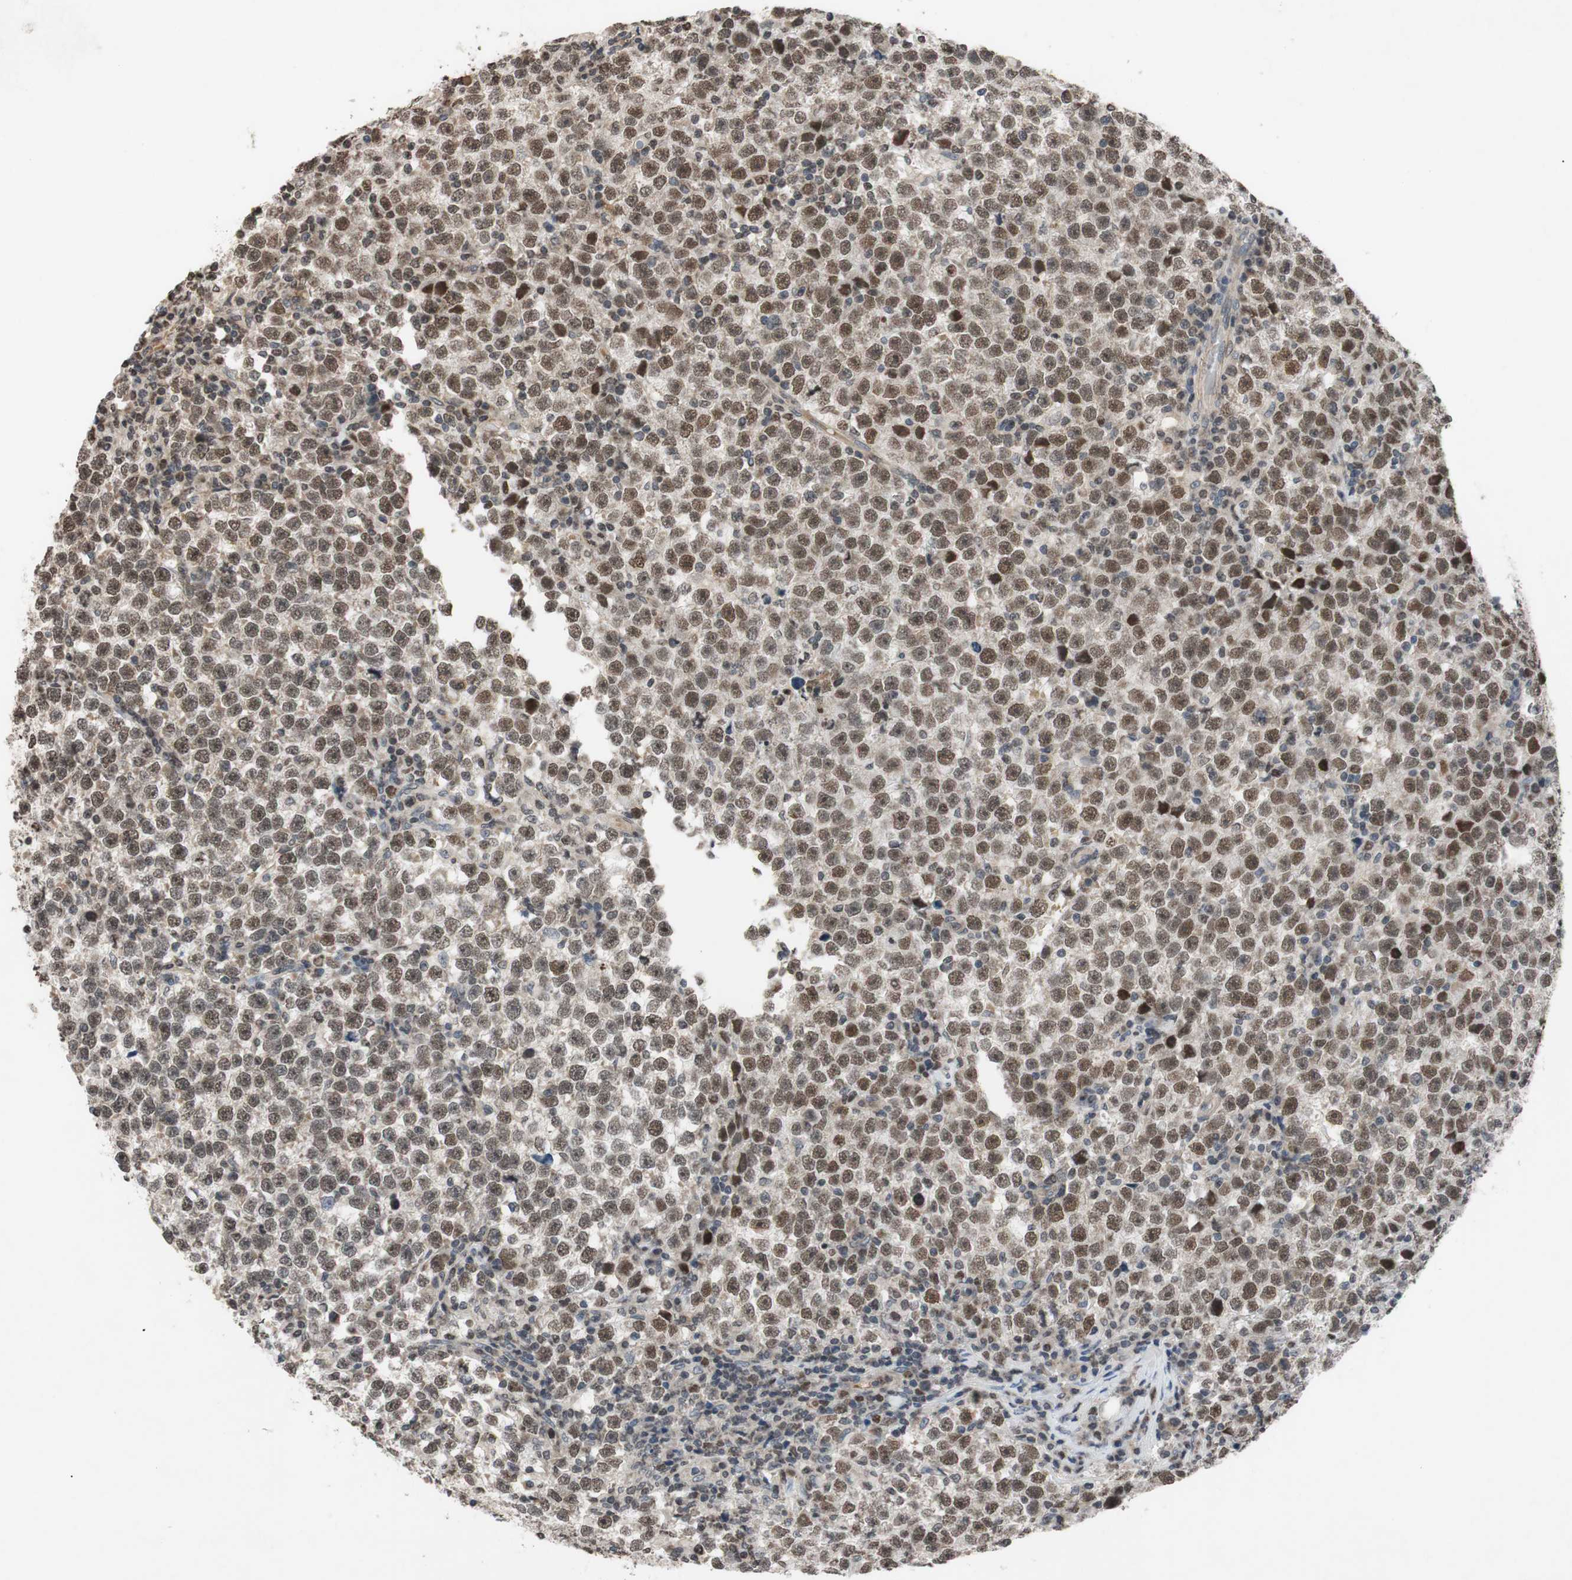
{"staining": {"intensity": "moderate", "quantity": ">75%", "location": "nuclear"}, "tissue": "testis cancer", "cell_type": "Tumor cells", "image_type": "cancer", "snomed": [{"axis": "morphology", "description": "Seminoma, NOS"}, {"axis": "topography", "description": "Testis"}], "caption": "A micrograph of testis cancer (seminoma) stained for a protein displays moderate nuclear brown staining in tumor cells.", "gene": "MCM6", "patient": {"sex": "male", "age": 43}}